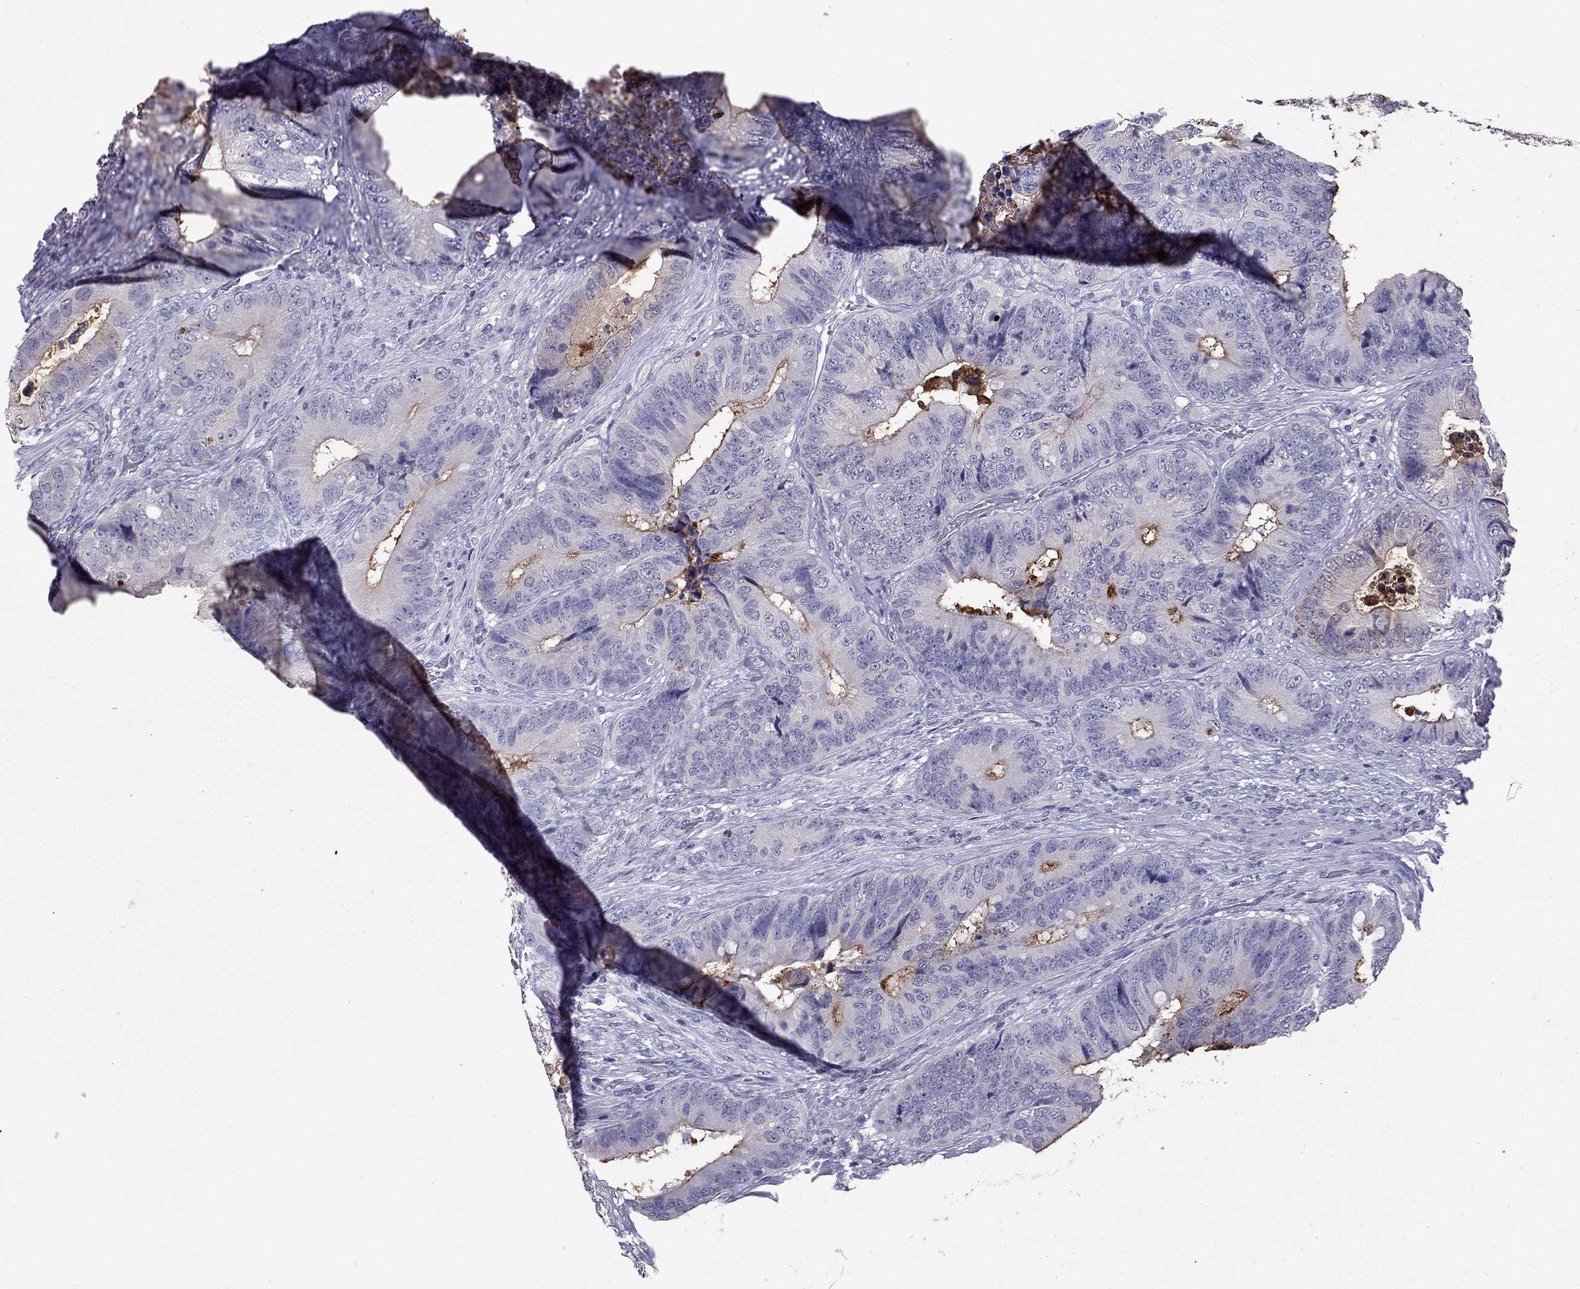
{"staining": {"intensity": "moderate", "quantity": "<25%", "location": "cytoplasmic/membranous"}, "tissue": "colorectal cancer", "cell_type": "Tumor cells", "image_type": "cancer", "snomed": [{"axis": "morphology", "description": "Adenocarcinoma, NOS"}, {"axis": "topography", "description": "Colon"}], "caption": "Brown immunohistochemical staining in human colorectal cancer (adenocarcinoma) shows moderate cytoplasmic/membranous expression in approximately <25% of tumor cells. Immunohistochemistry (ihc) stains the protein of interest in brown and the nuclei are stained blue.", "gene": "SCG5", "patient": {"sex": "male", "age": 84}}